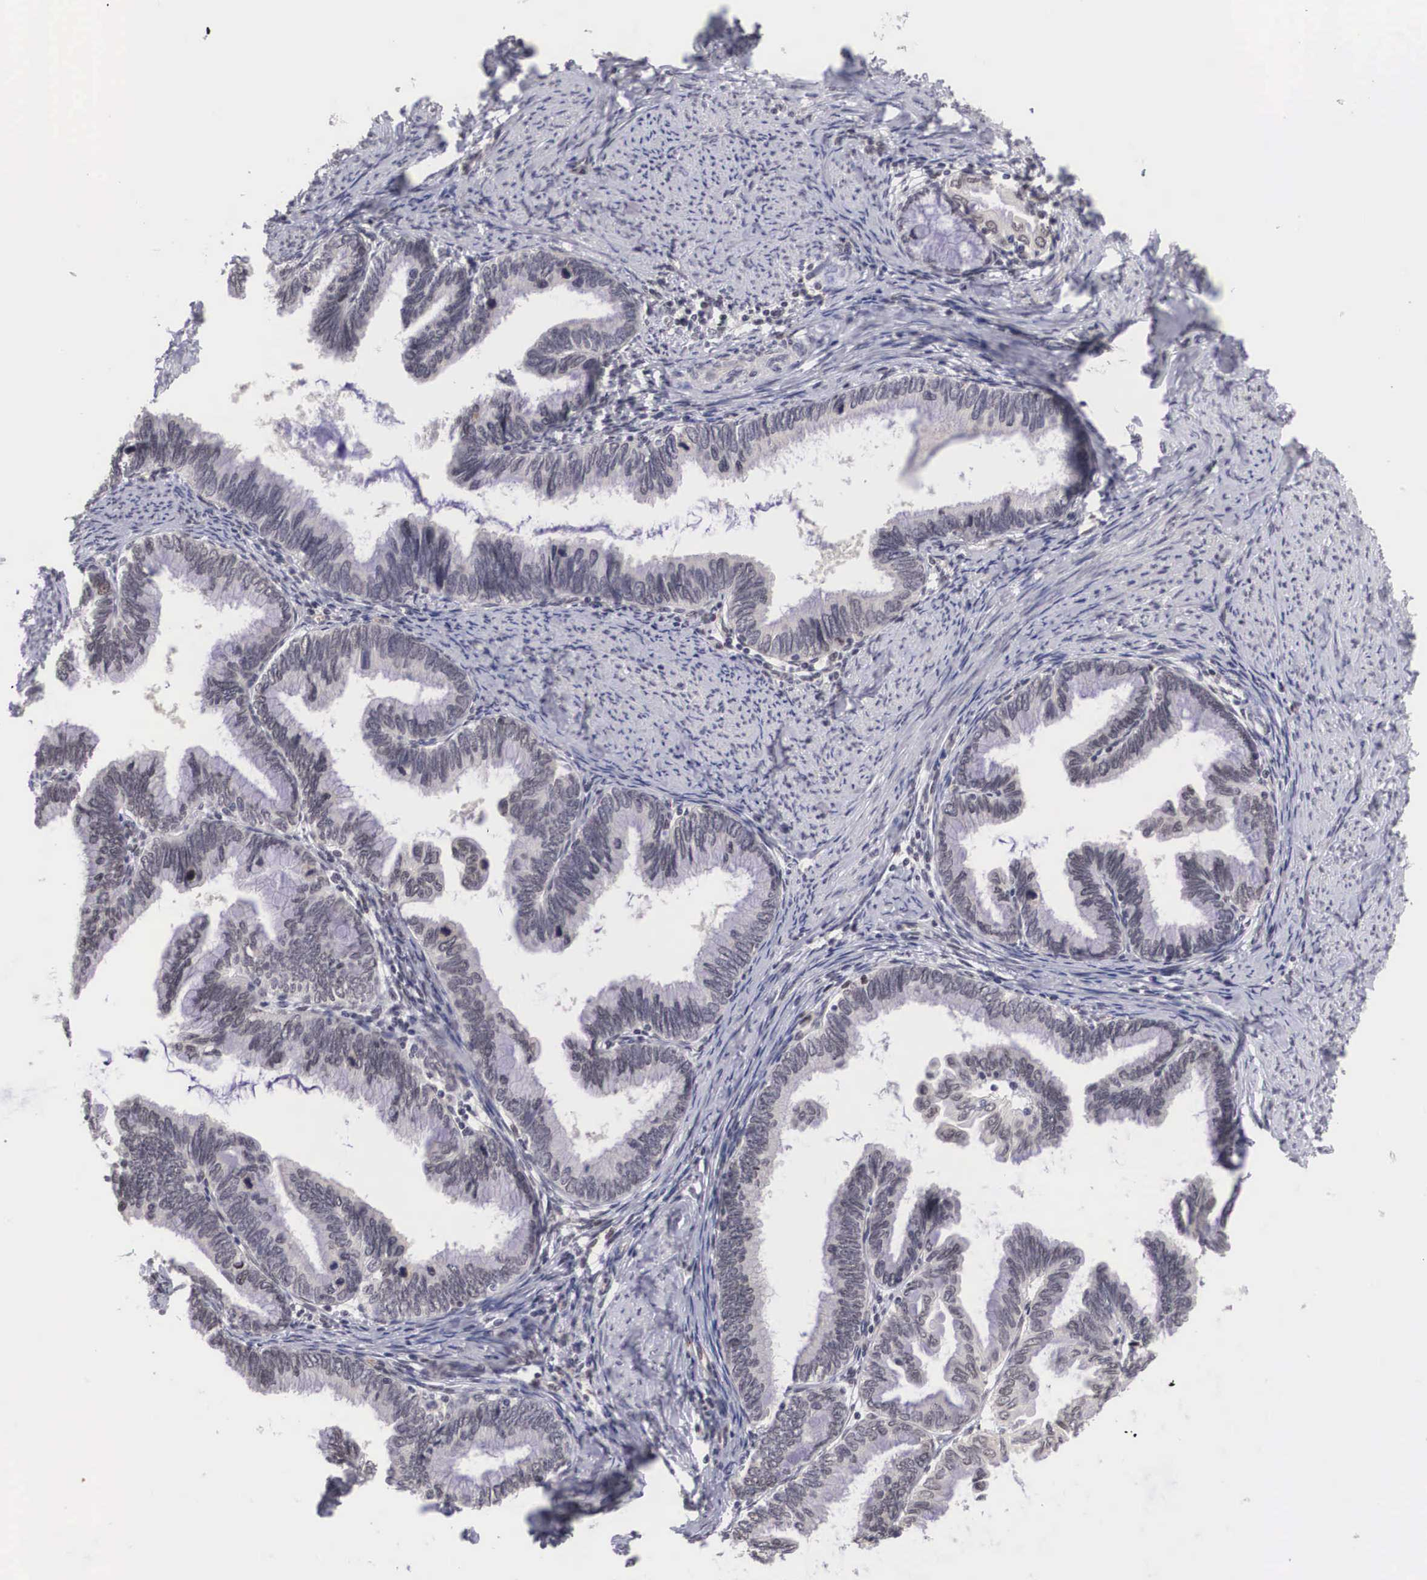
{"staining": {"intensity": "negative", "quantity": "none", "location": "none"}, "tissue": "cervical cancer", "cell_type": "Tumor cells", "image_type": "cancer", "snomed": [{"axis": "morphology", "description": "Adenocarcinoma, NOS"}, {"axis": "topography", "description": "Cervix"}], "caption": "Tumor cells show no significant expression in cervical adenocarcinoma.", "gene": "MORC2", "patient": {"sex": "female", "age": 49}}